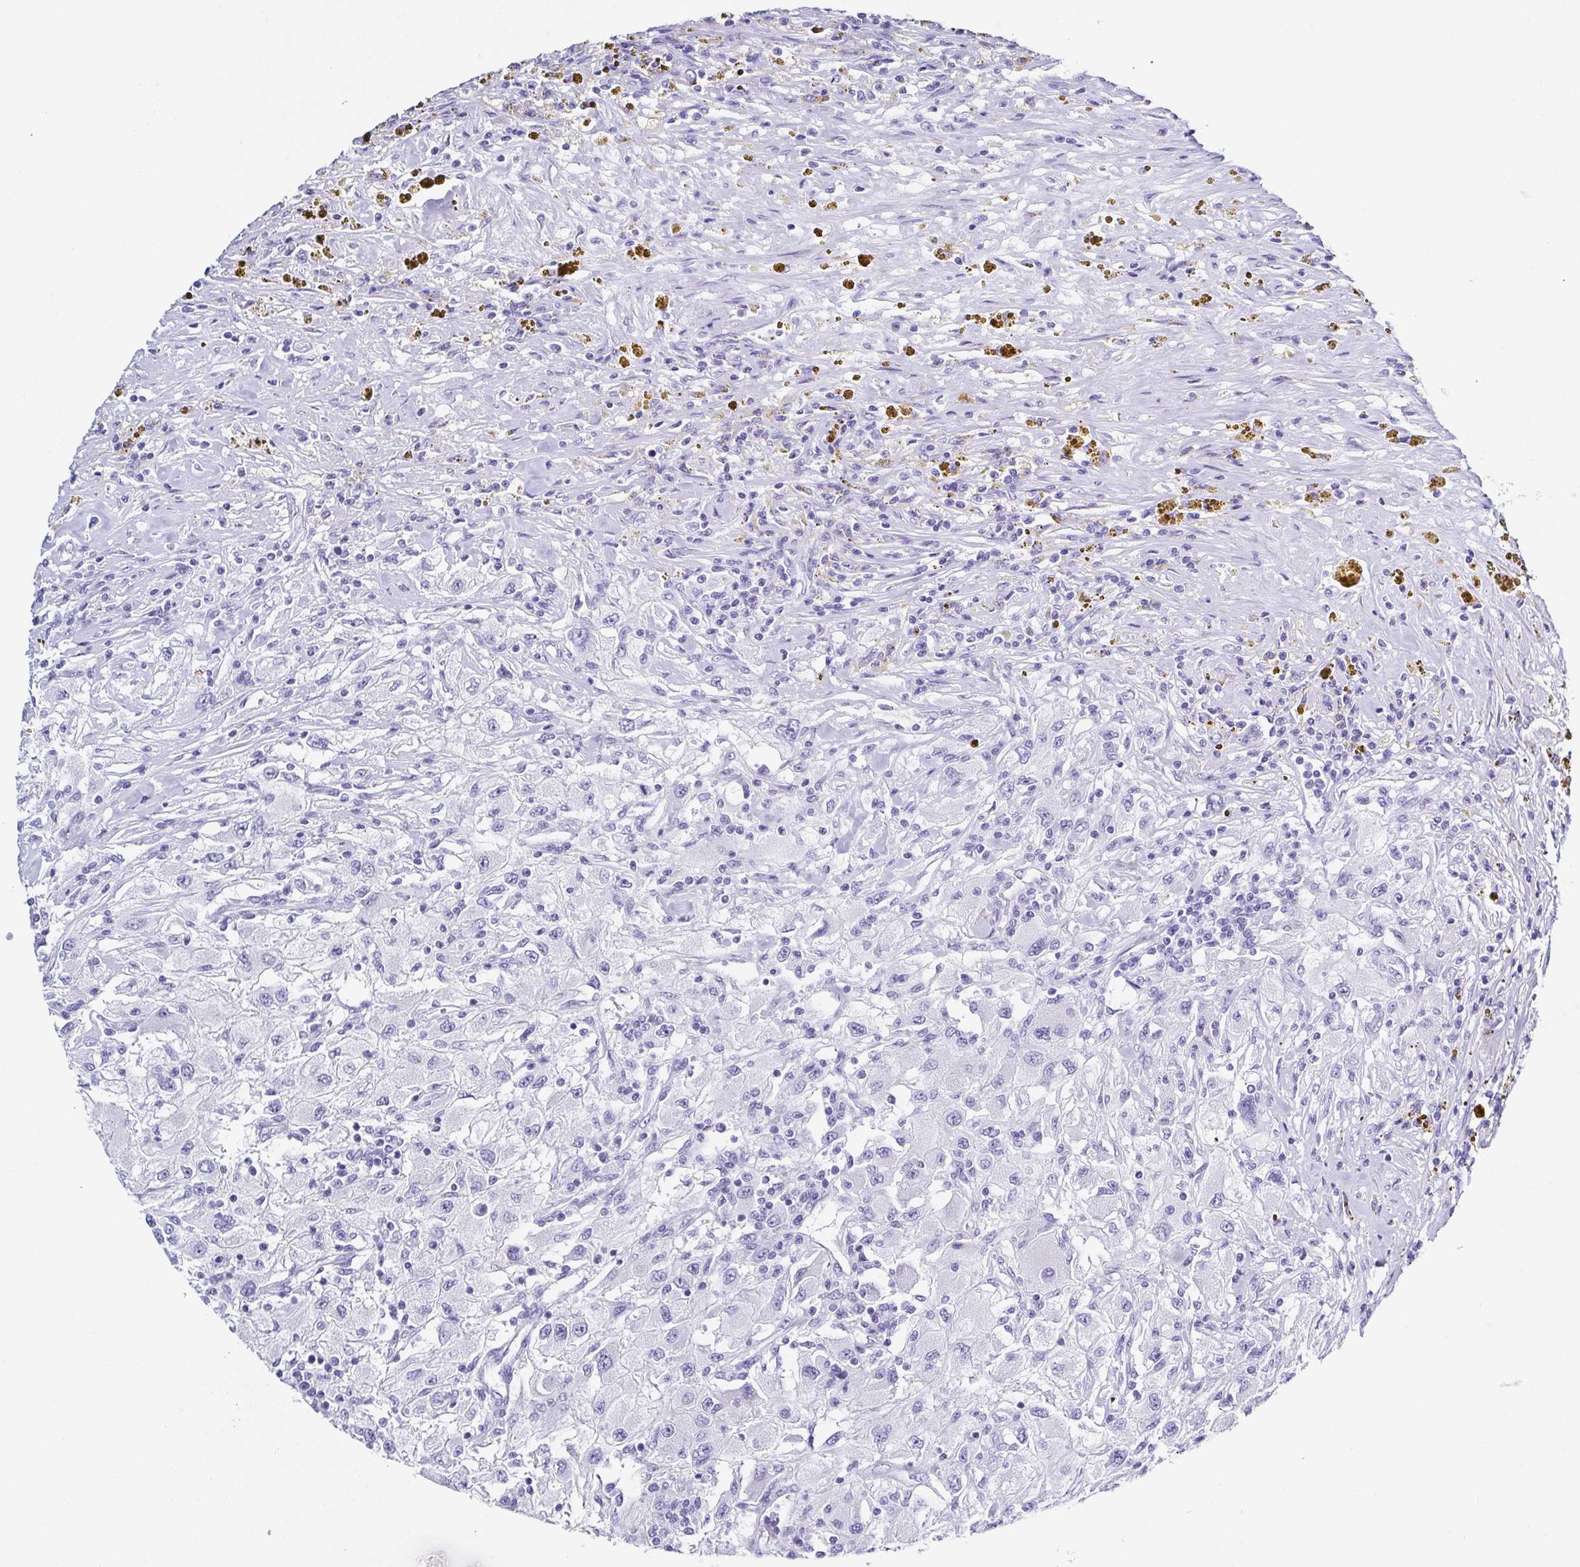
{"staining": {"intensity": "negative", "quantity": "none", "location": "none"}, "tissue": "renal cancer", "cell_type": "Tumor cells", "image_type": "cancer", "snomed": [{"axis": "morphology", "description": "Adenocarcinoma, NOS"}, {"axis": "topography", "description": "Kidney"}], "caption": "High power microscopy image of an IHC image of adenocarcinoma (renal), revealing no significant positivity in tumor cells.", "gene": "TNNT2", "patient": {"sex": "female", "age": 67}}